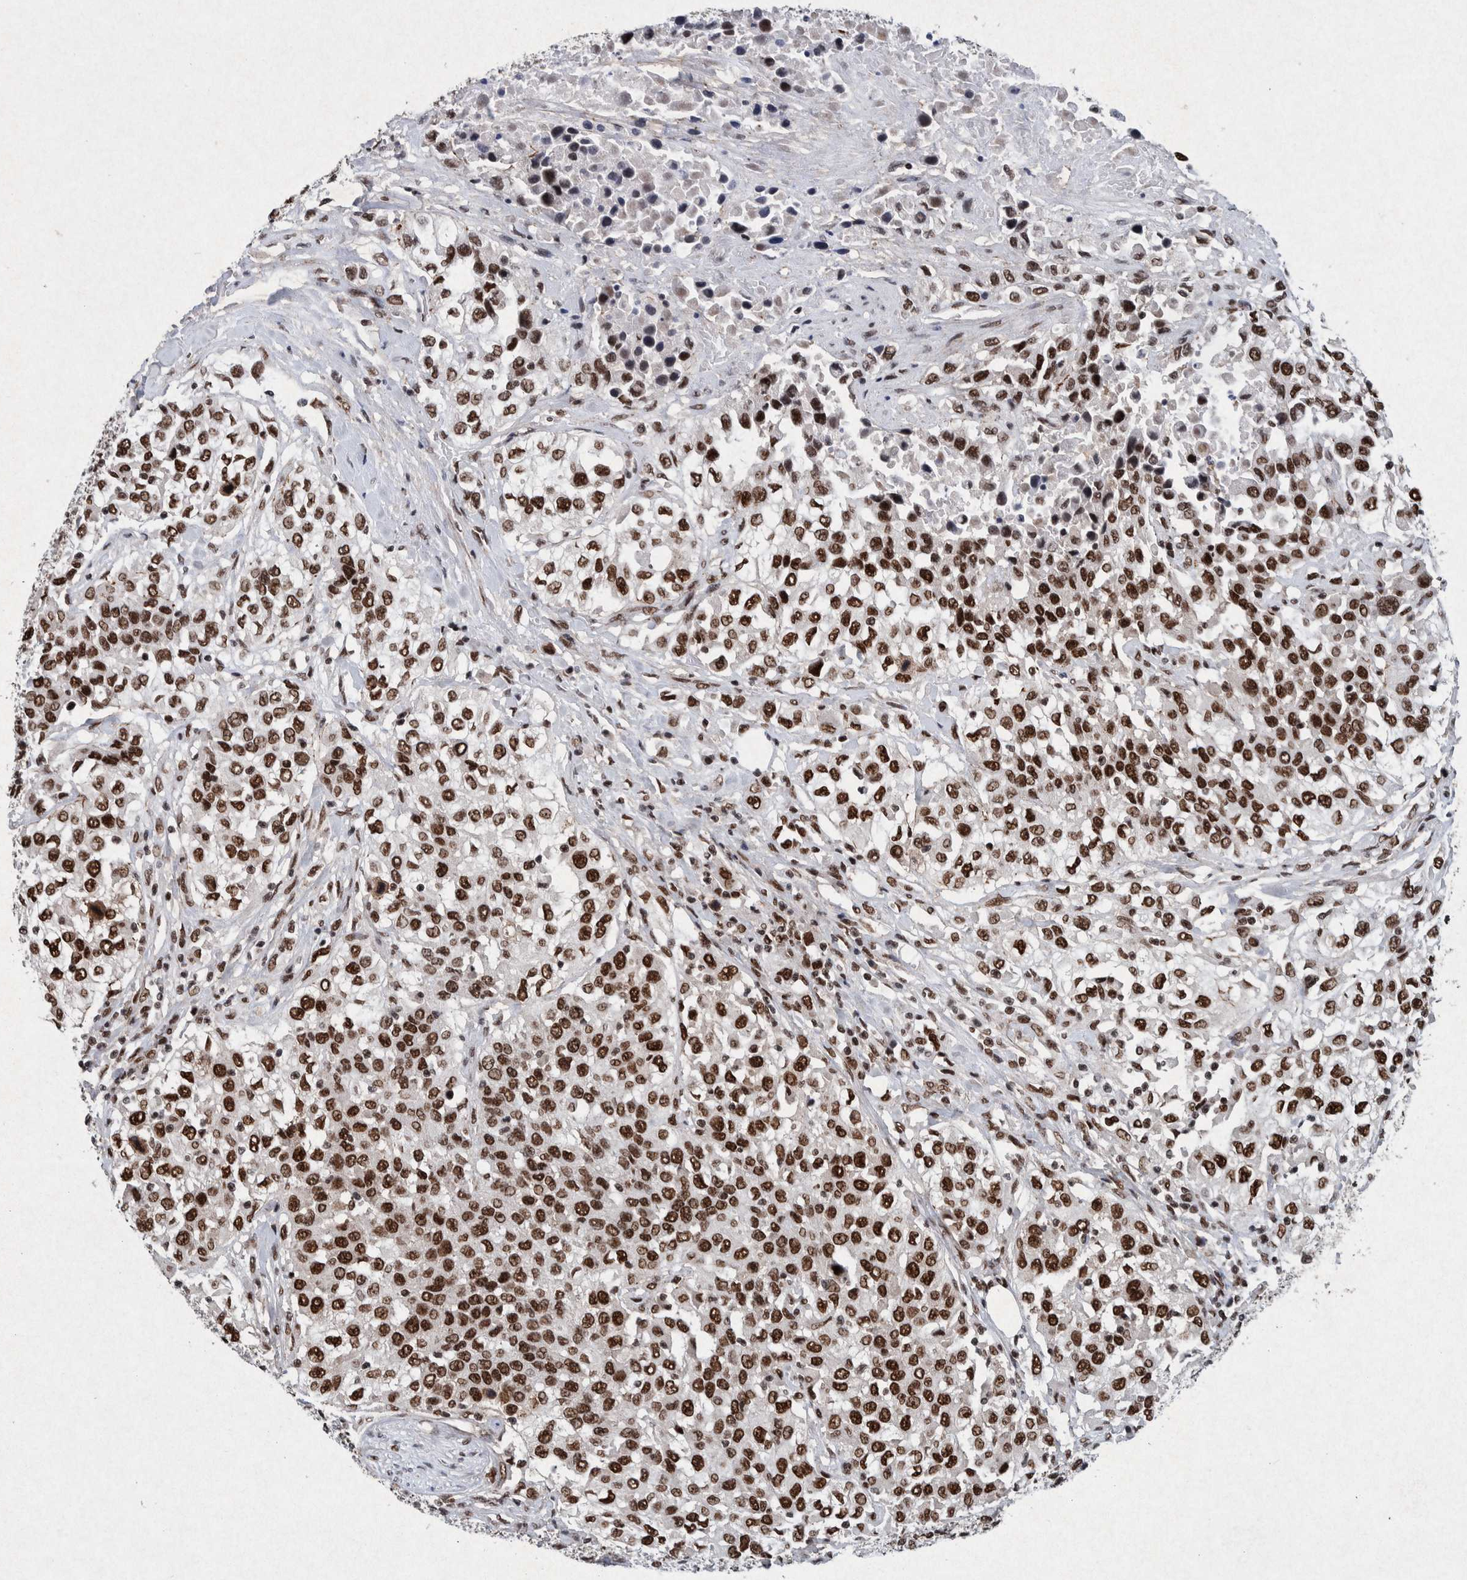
{"staining": {"intensity": "strong", "quantity": ">75%", "location": "nuclear"}, "tissue": "urothelial cancer", "cell_type": "Tumor cells", "image_type": "cancer", "snomed": [{"axis": "morphology", "description": "Urothelial carcinoma, High grade"}, {"axis": "topography", "description": "Urinary bladder"}], "caption": "High-grade urothelial carcinoma tissue displays strong nuclear staining in about >75% of tumor cells The protein of interest is stained brown, and the nuclei are stained in blue (DAB (3,3'-diaminobenzidine) IHC with brightfield microscopy, high magnification).", "gene": "TAF10", "patient": {"sex": "female", "age": 80}}